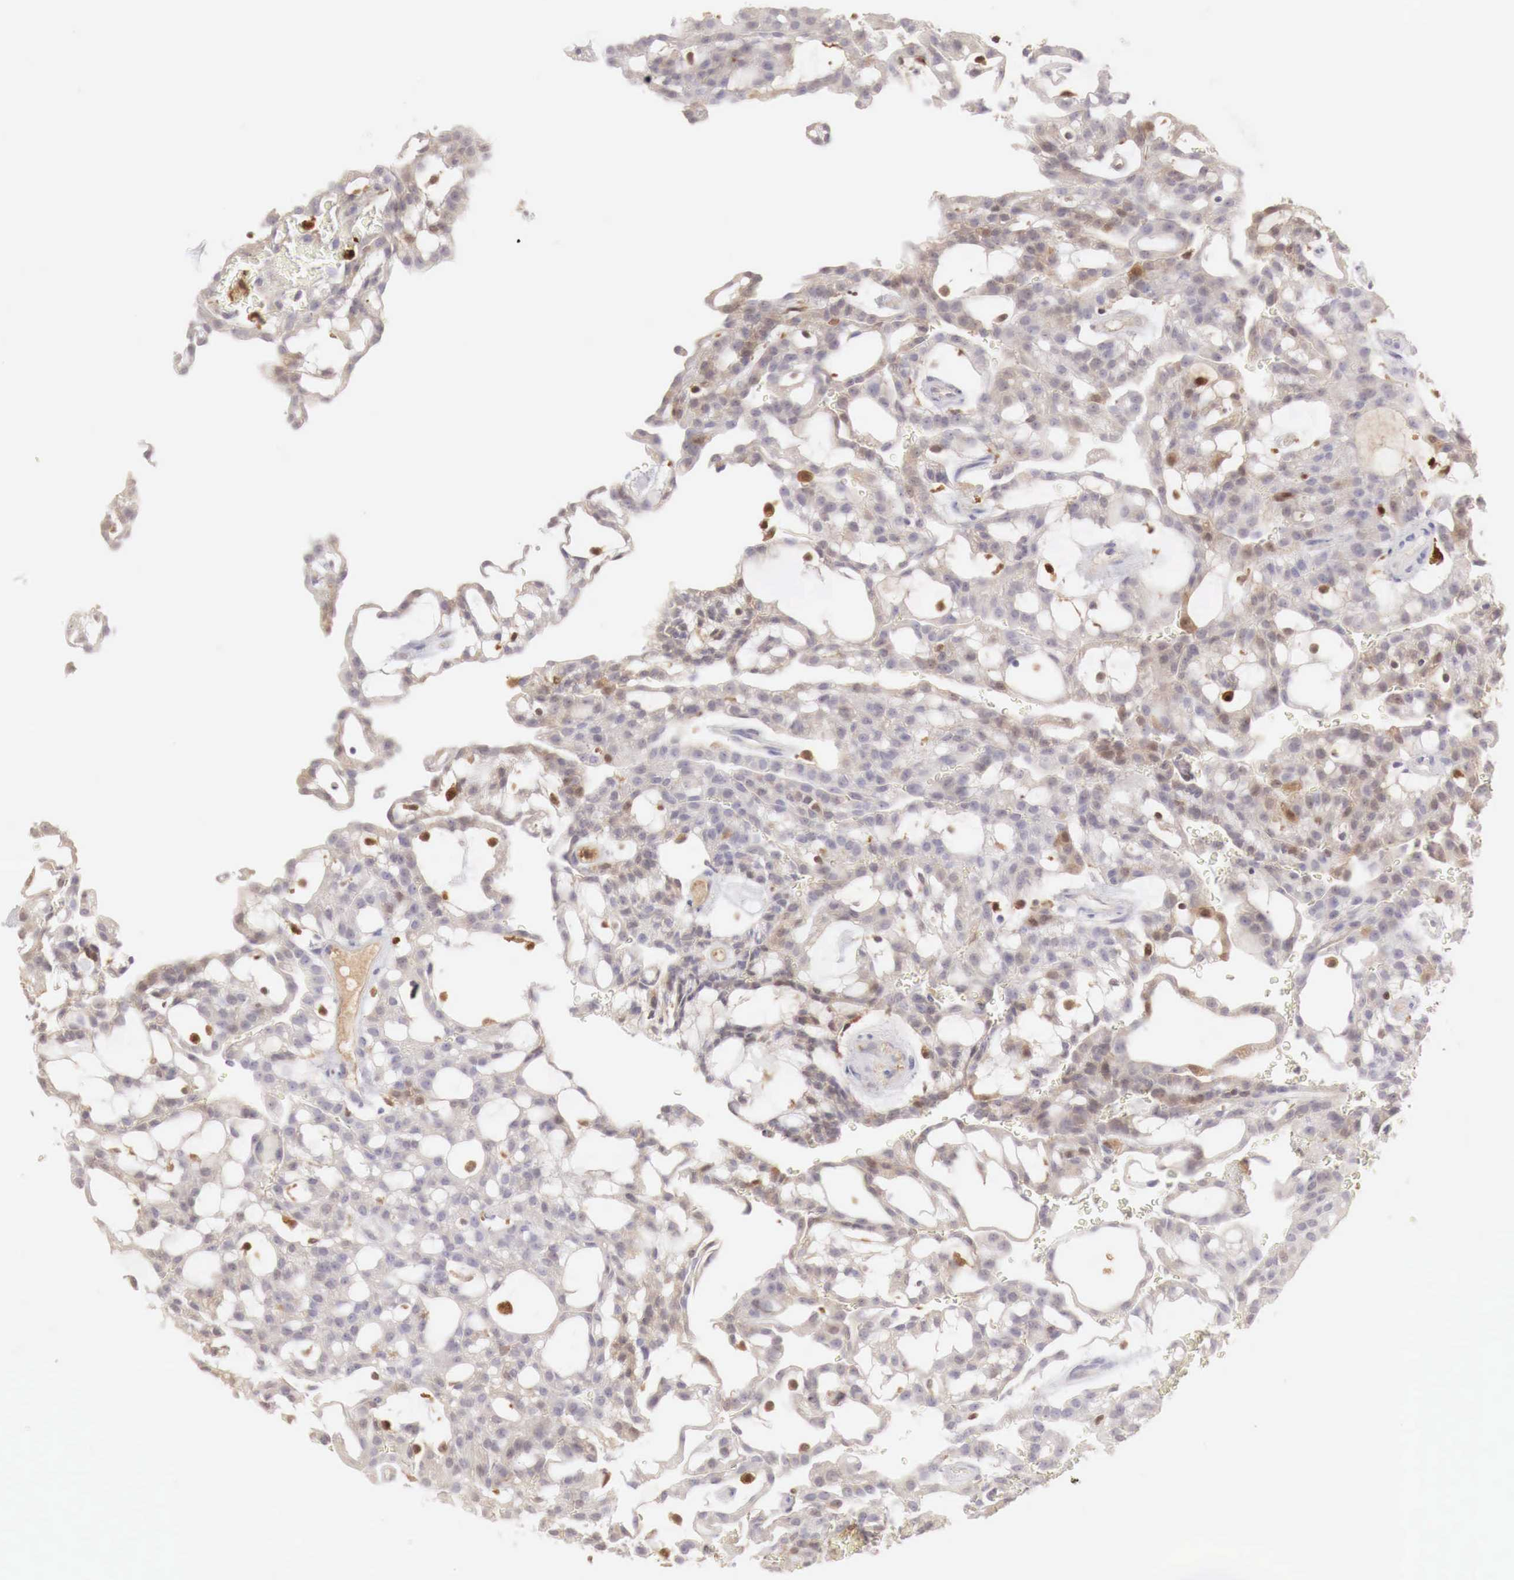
{"staining": {"intensity": "weak", "quantity": "<25%", "location": "cytoplasmic/membranous"}, "tissue": "renal cancer", "cell_type": "Tumor cells", "image_type": "cancer", "snomed": [{"axis": "morphology", "description": "Adenocarcinoma, NOS"}, {"axis": "topography", "description": "Kidney"}], "caption": "Tumor cells show no significant protein positivity in renal adenocarcinoma.", "gene": "RENBP", "patient": {"sex": "male", "age": 63}}